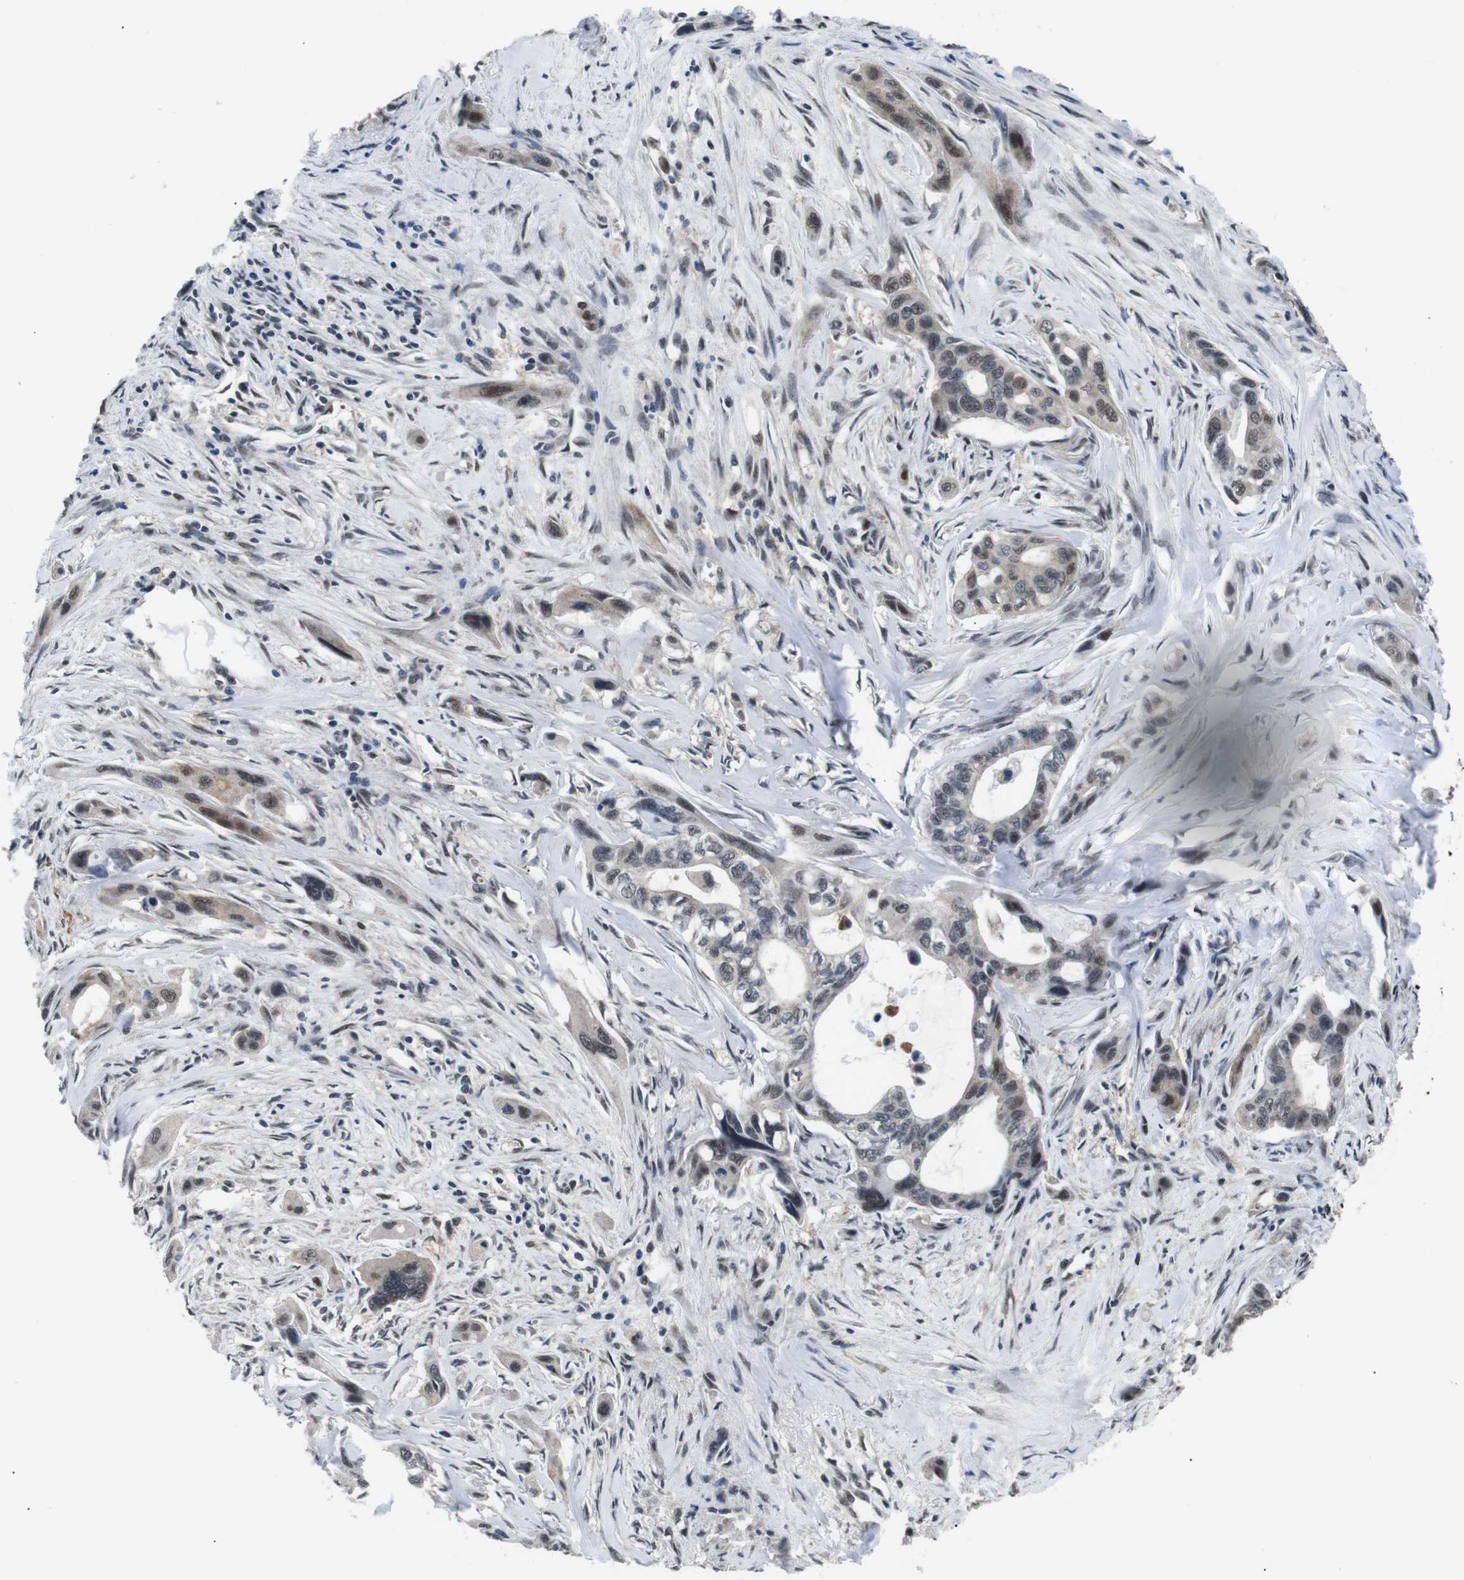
{"staining": {"intensity": "moderate", "quantity": "<25%", "location": "nuclear"}, "tissue": "pancreatic cancer", "cell_type": "Tumor cells", "image_type": "cancer", "snomed": [{"axis": "morphology", "description": "Adenocarcinoma, NOS"}, {"axis": "topography", "description": "Pancreas"}], "caption": "There is low levels of moderate nuclear expression in tumor cells of adenocarcinoma (pancreatic), as demonstrated by immunohistochemical staining (brown color).", "gene": "SKP1", "patient": {"sex": "male", "age": 73}}